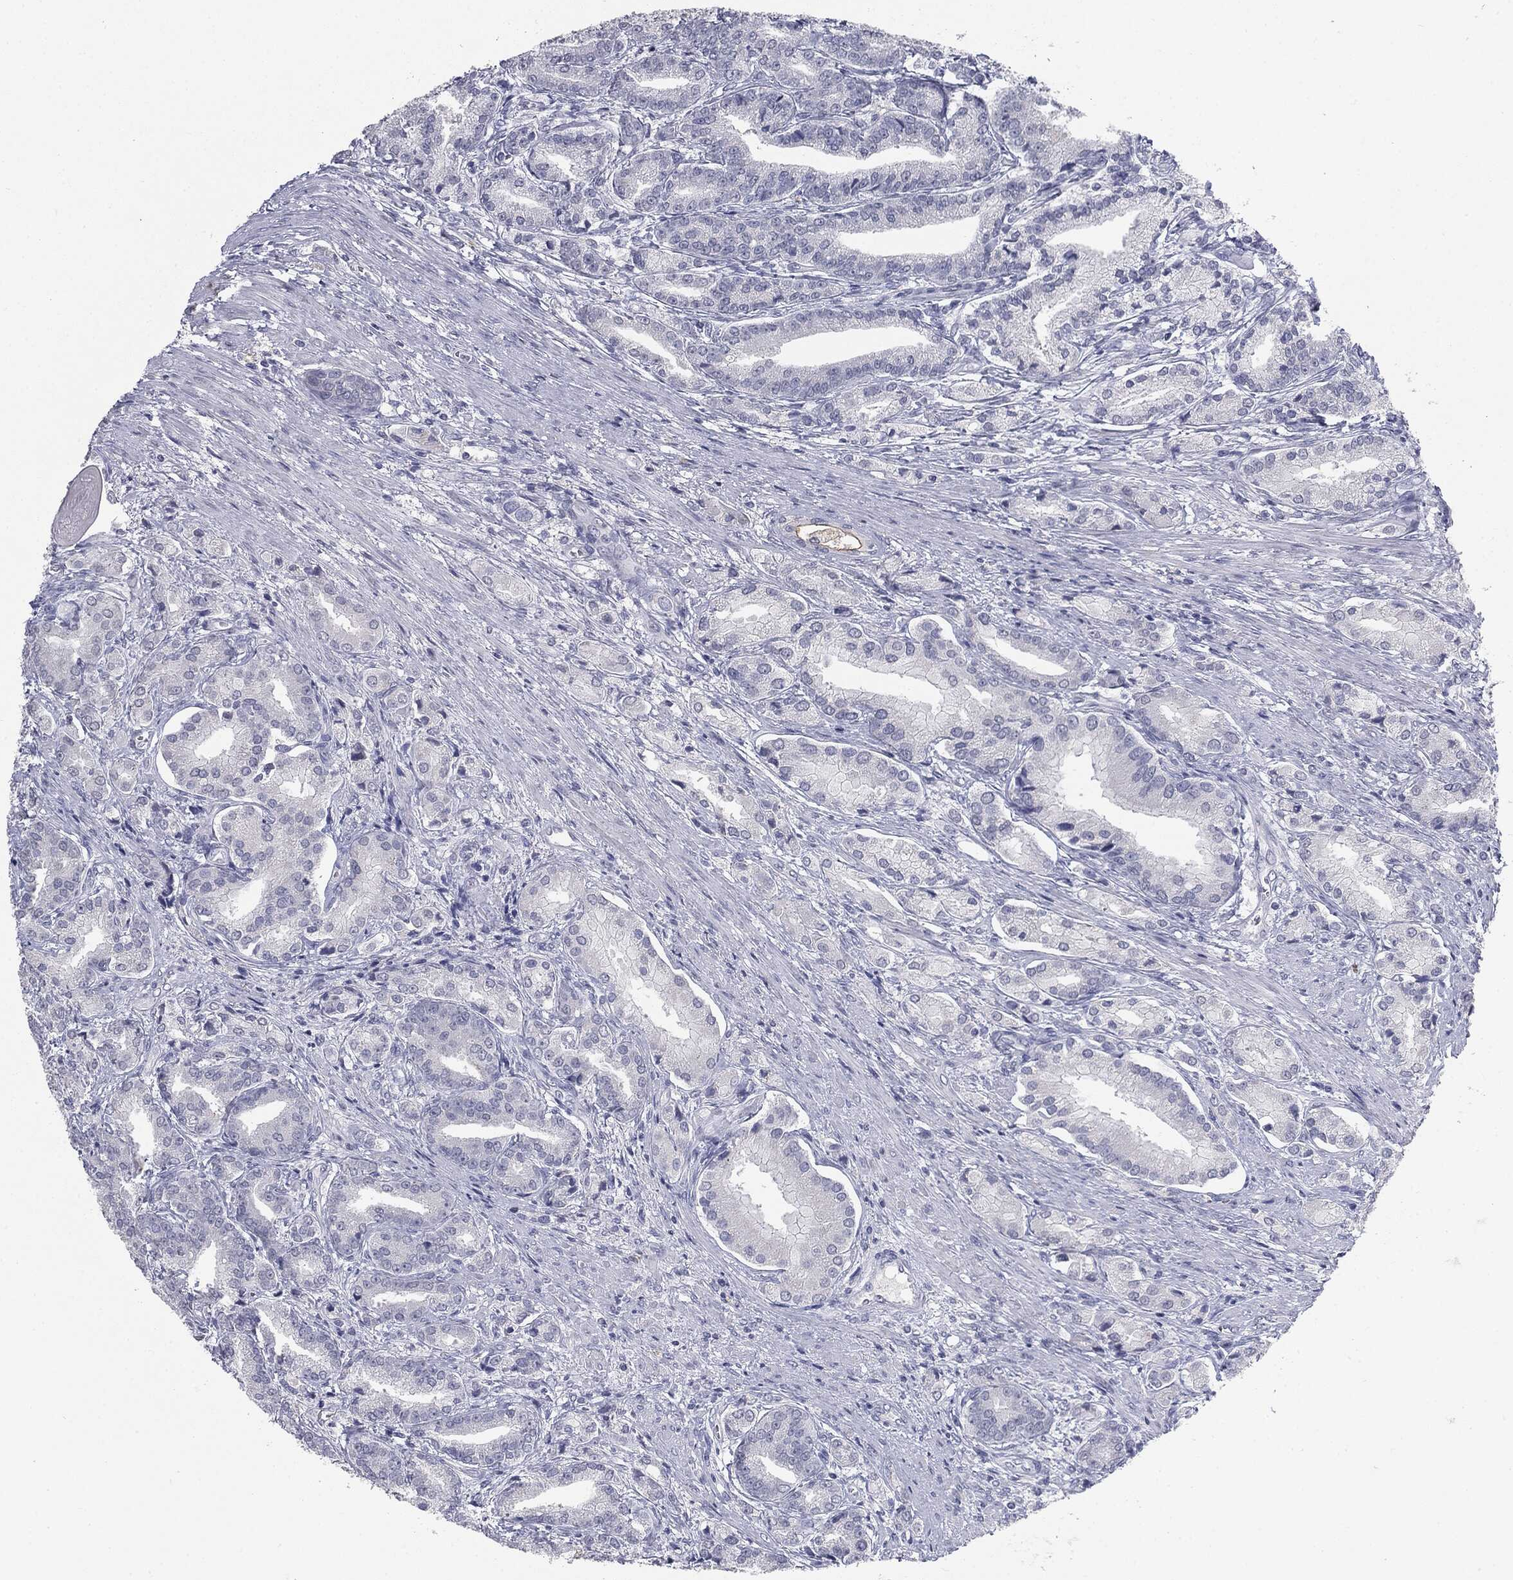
{"staining": {"intensity": "negative", "quantity": "none", "location": "none"}, "tissue": "prostate cancer", "cell_type": "Tumor cells", "image_type": "cancer", "snomed": [{"axis": "morphology", "description": "Adenocarcinoma, High grade"}, {"axis": "topography", "description": "Prostate and seminal vesicle, NOS"}], "caption": "The micrograph reveals no significant expression in tumor cells of adenocarcinoma (high-grade) (prostate). (DAB IHC with hematoxylin counter stain).", "gene": "MUC1", "patient": {"sex": "male", "age": 61}}